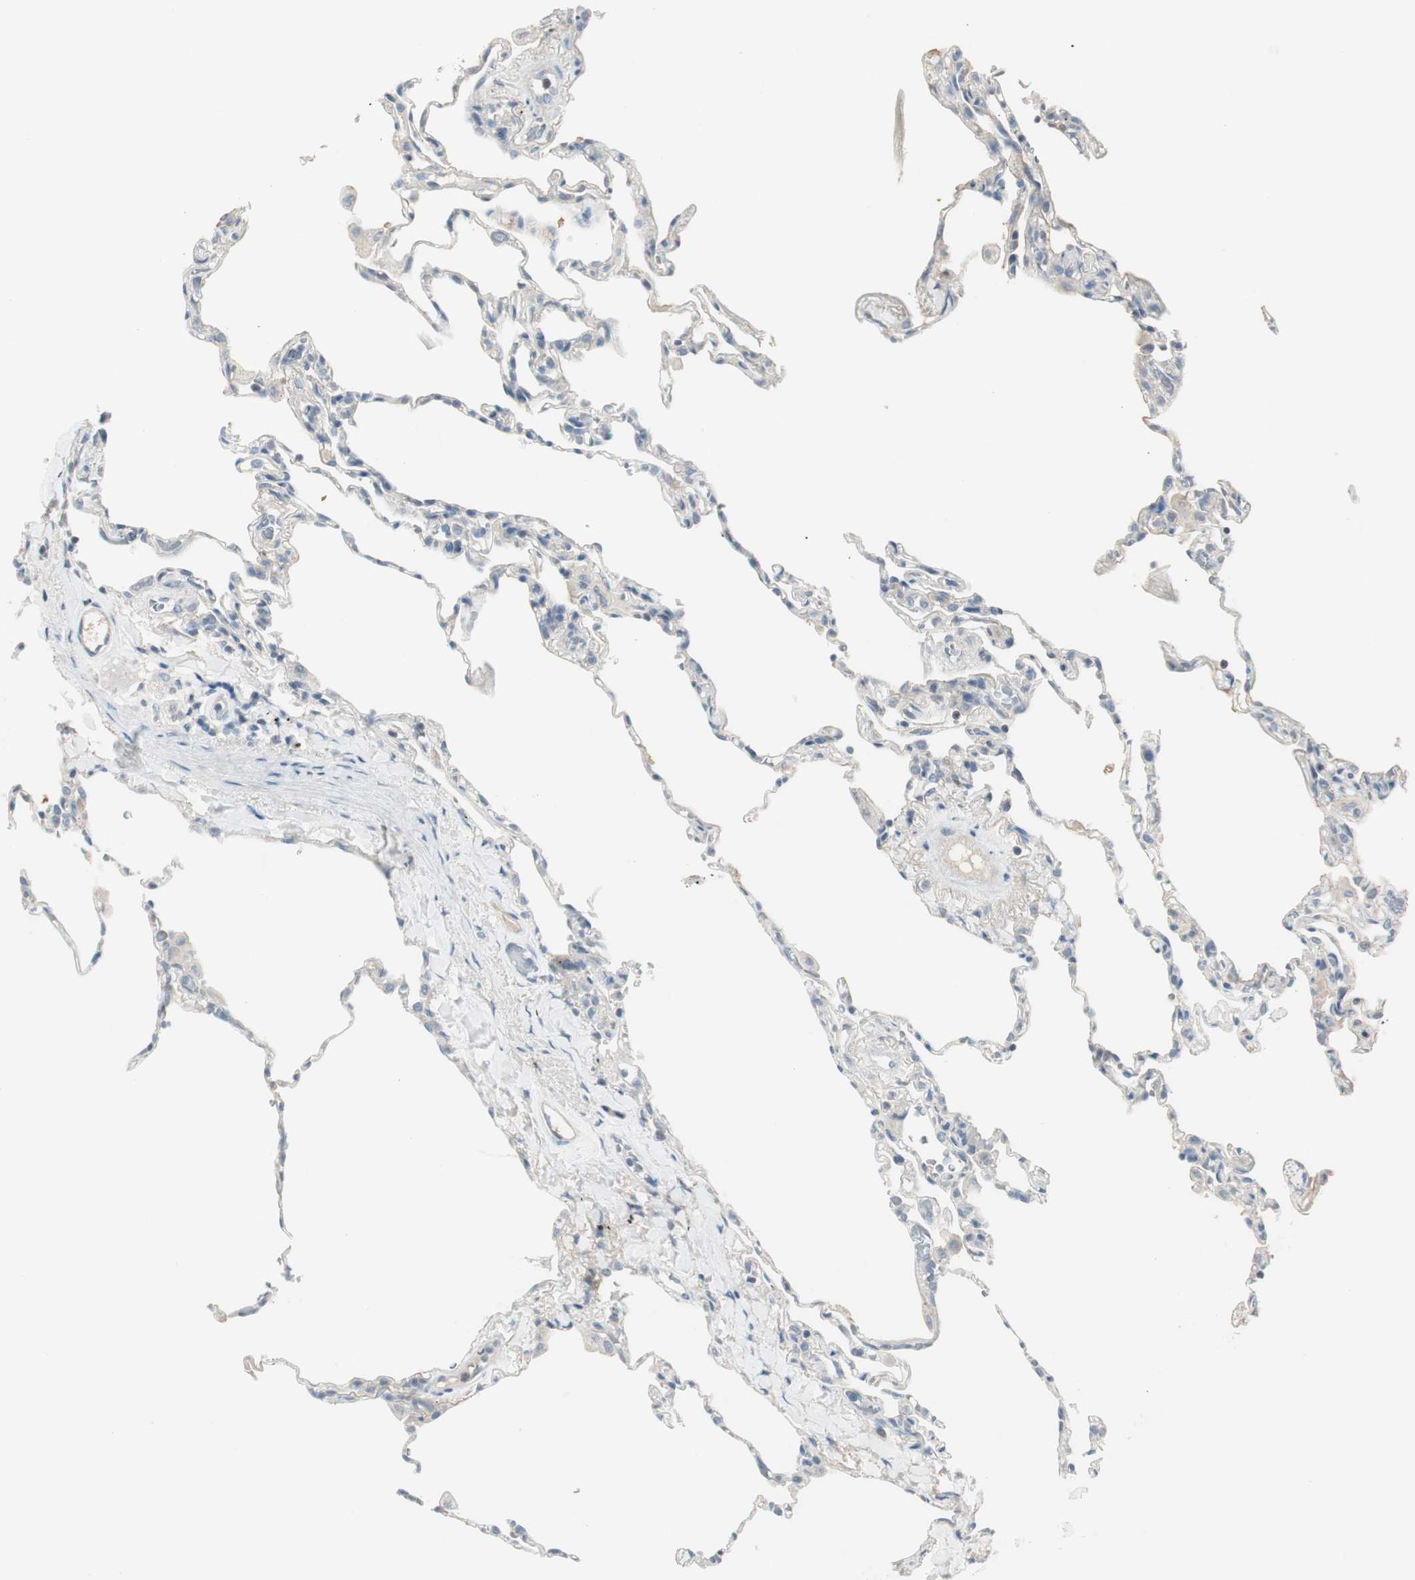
{"staining": {"intensity": "negative", "quantity": "none", "location": "none"}, "tissue": "lung", "cell_type": "Alveolar cells", "image_type": "normal", "snomed": [{"axis": "morphology", "description": "Normal tissue, NOS"}, {"axis": "topography", "description": "Lung"}], "caption": "Protein analysis of benign lung reveals no significant expression in alveolar cells.", "gene": "EVA1A", "patient": {"sex": "male", "age": 59}}